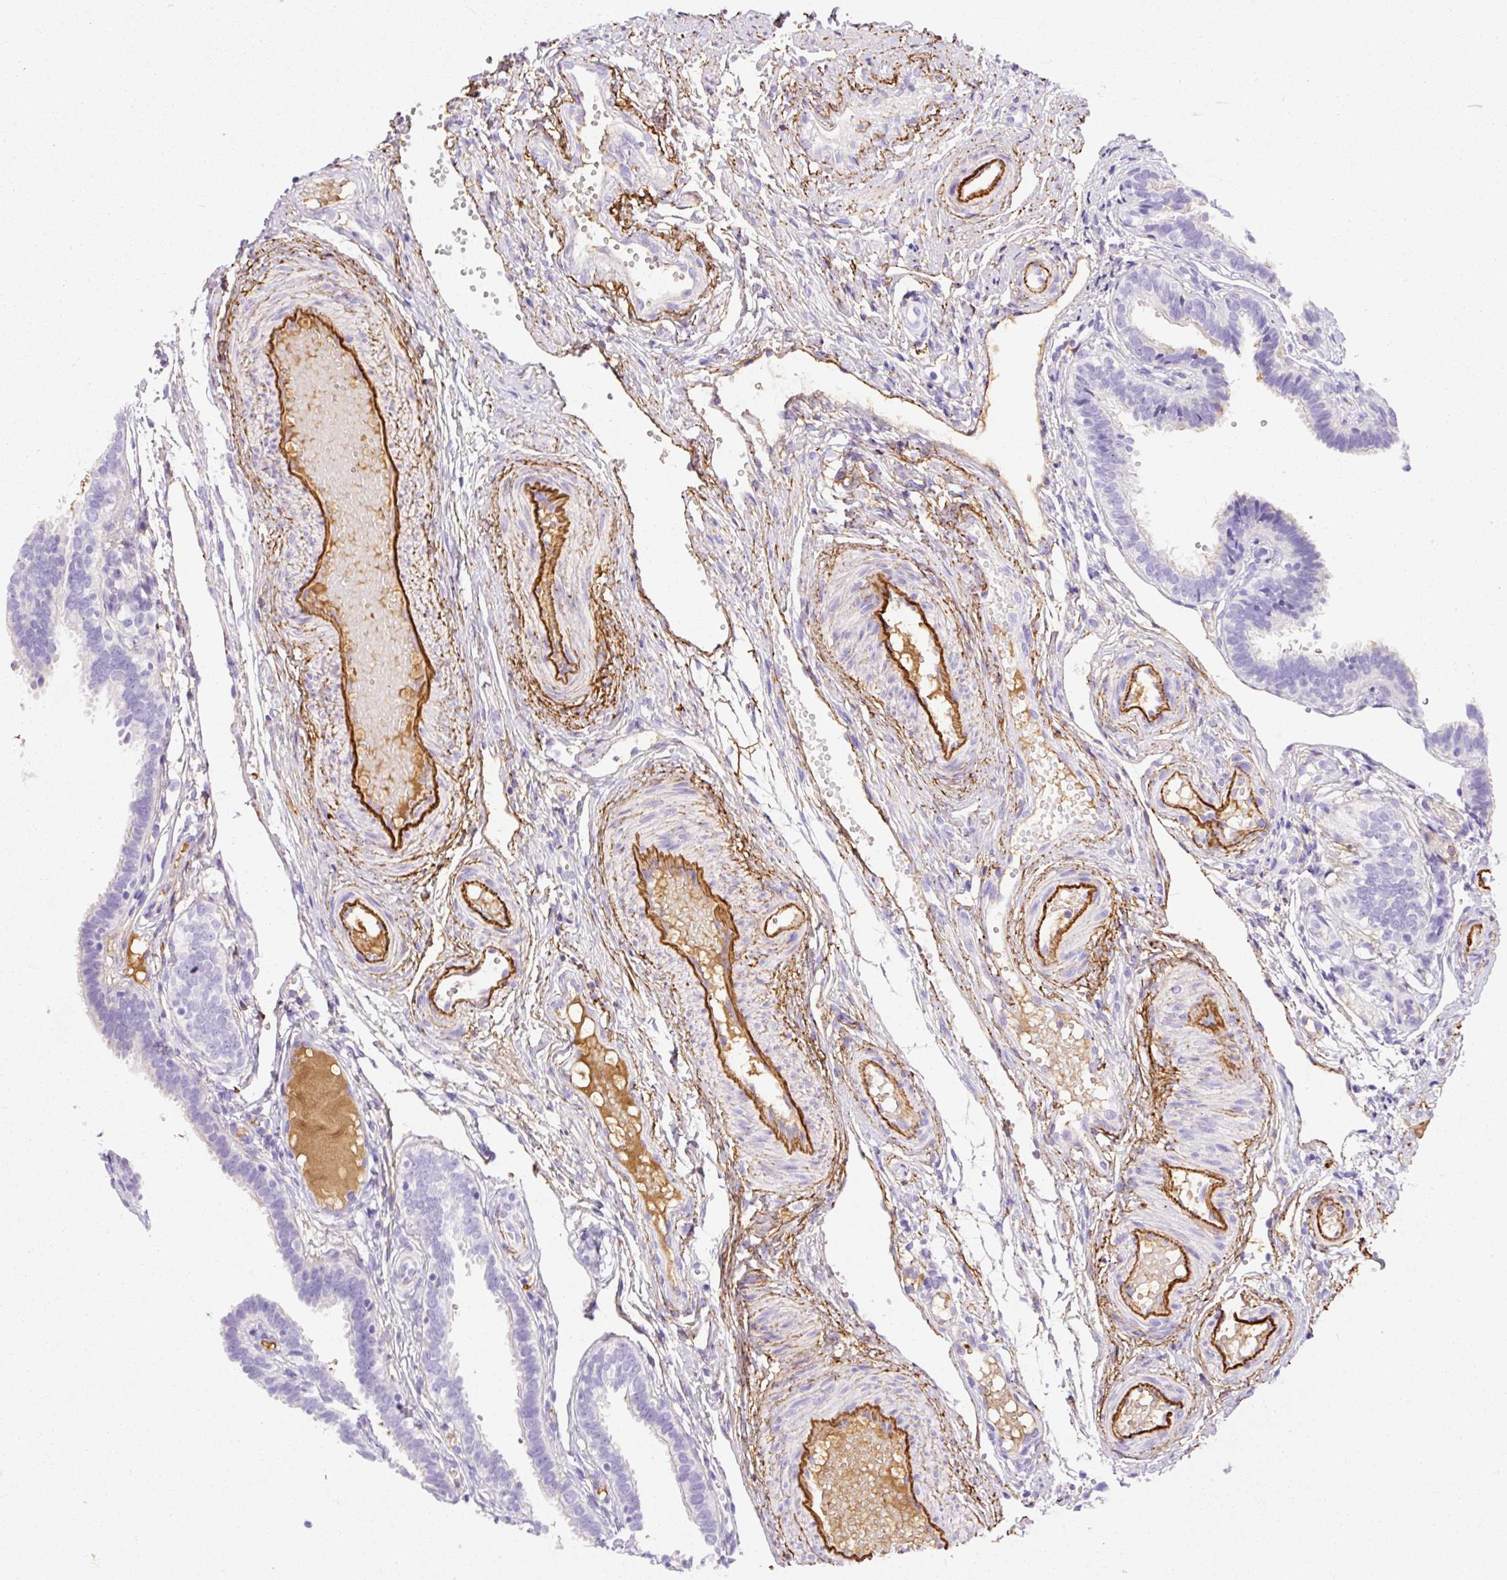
{"staining": {"intensity": "negative", "quantity": "none", "location": "none"}, "tissue": "fallopian tube", "cell_type": "Glandular cells", "image_type": "normal", "snomed": [{"axis": "morphology", "description": "Normal tissue, NOS"}, {"axis": "topography", "description": "Fallopian tube"}], "caption": "Glandular cells show no significant staining in unremarkable fallopian tube.", "gene": "APCS", "patient": {"sex": "female", "age": 37}}